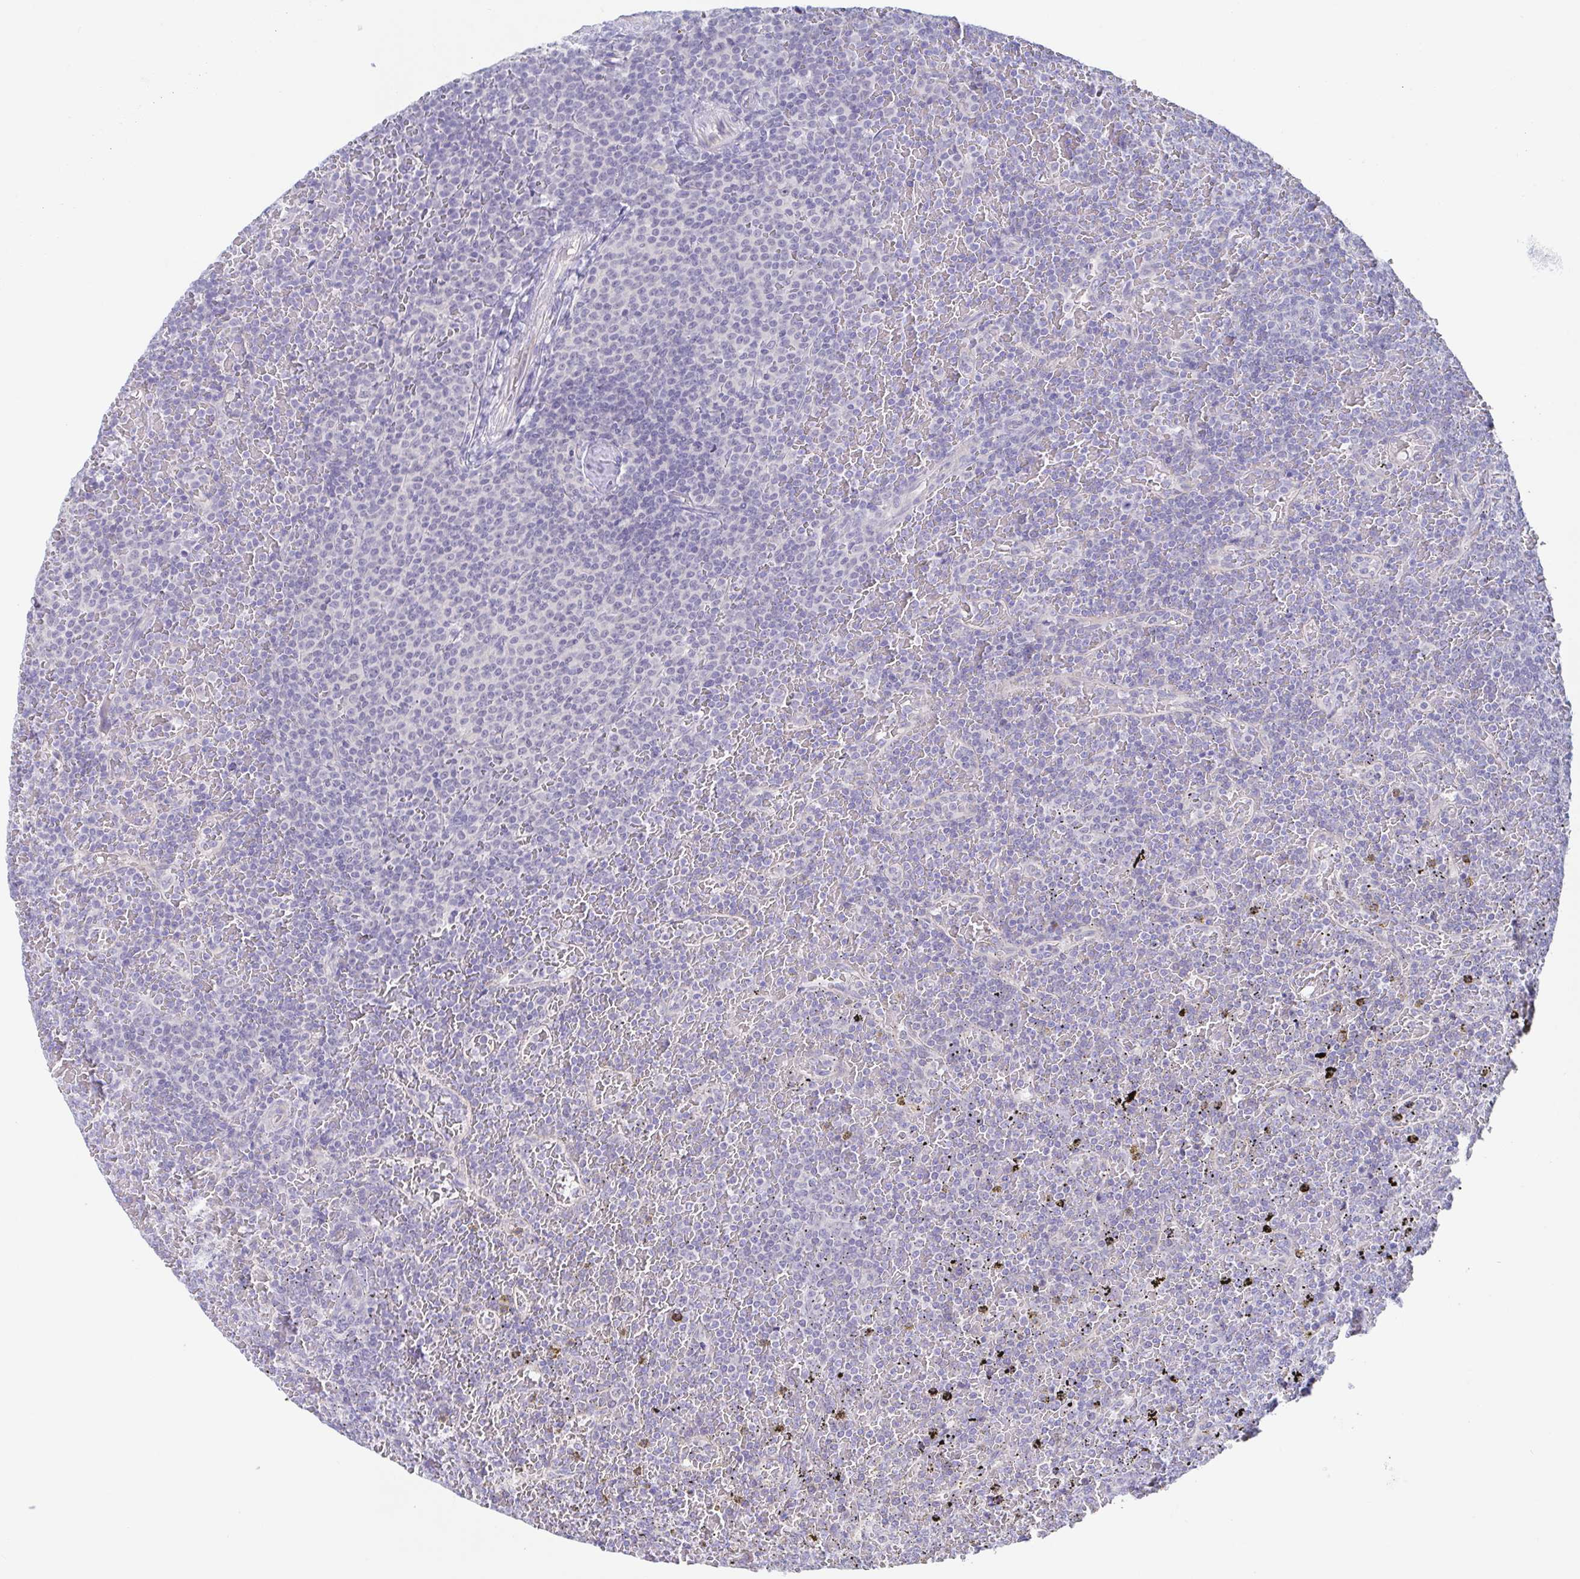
{"staining": {"intensity": "negative", "quantity": "none", "location": "none"}, "tissue": "lymphoma", "cell_type": "Tumor cells", "image_type": "cancer", "snomed": [{"axis": "morphology", "description": "Malignant lymphoma, non-Hodgkin's type, Low grade"}, {"axis": "topography", "description": "Spleen"}], "caption": "This is an IHC photomicrograph of human low-grade malignant lymphoma, non-Hodgkin's type. There is no staining in tumor cells.", "gene": "TEX12", "patient": {"sex": "female", "age": 77}}